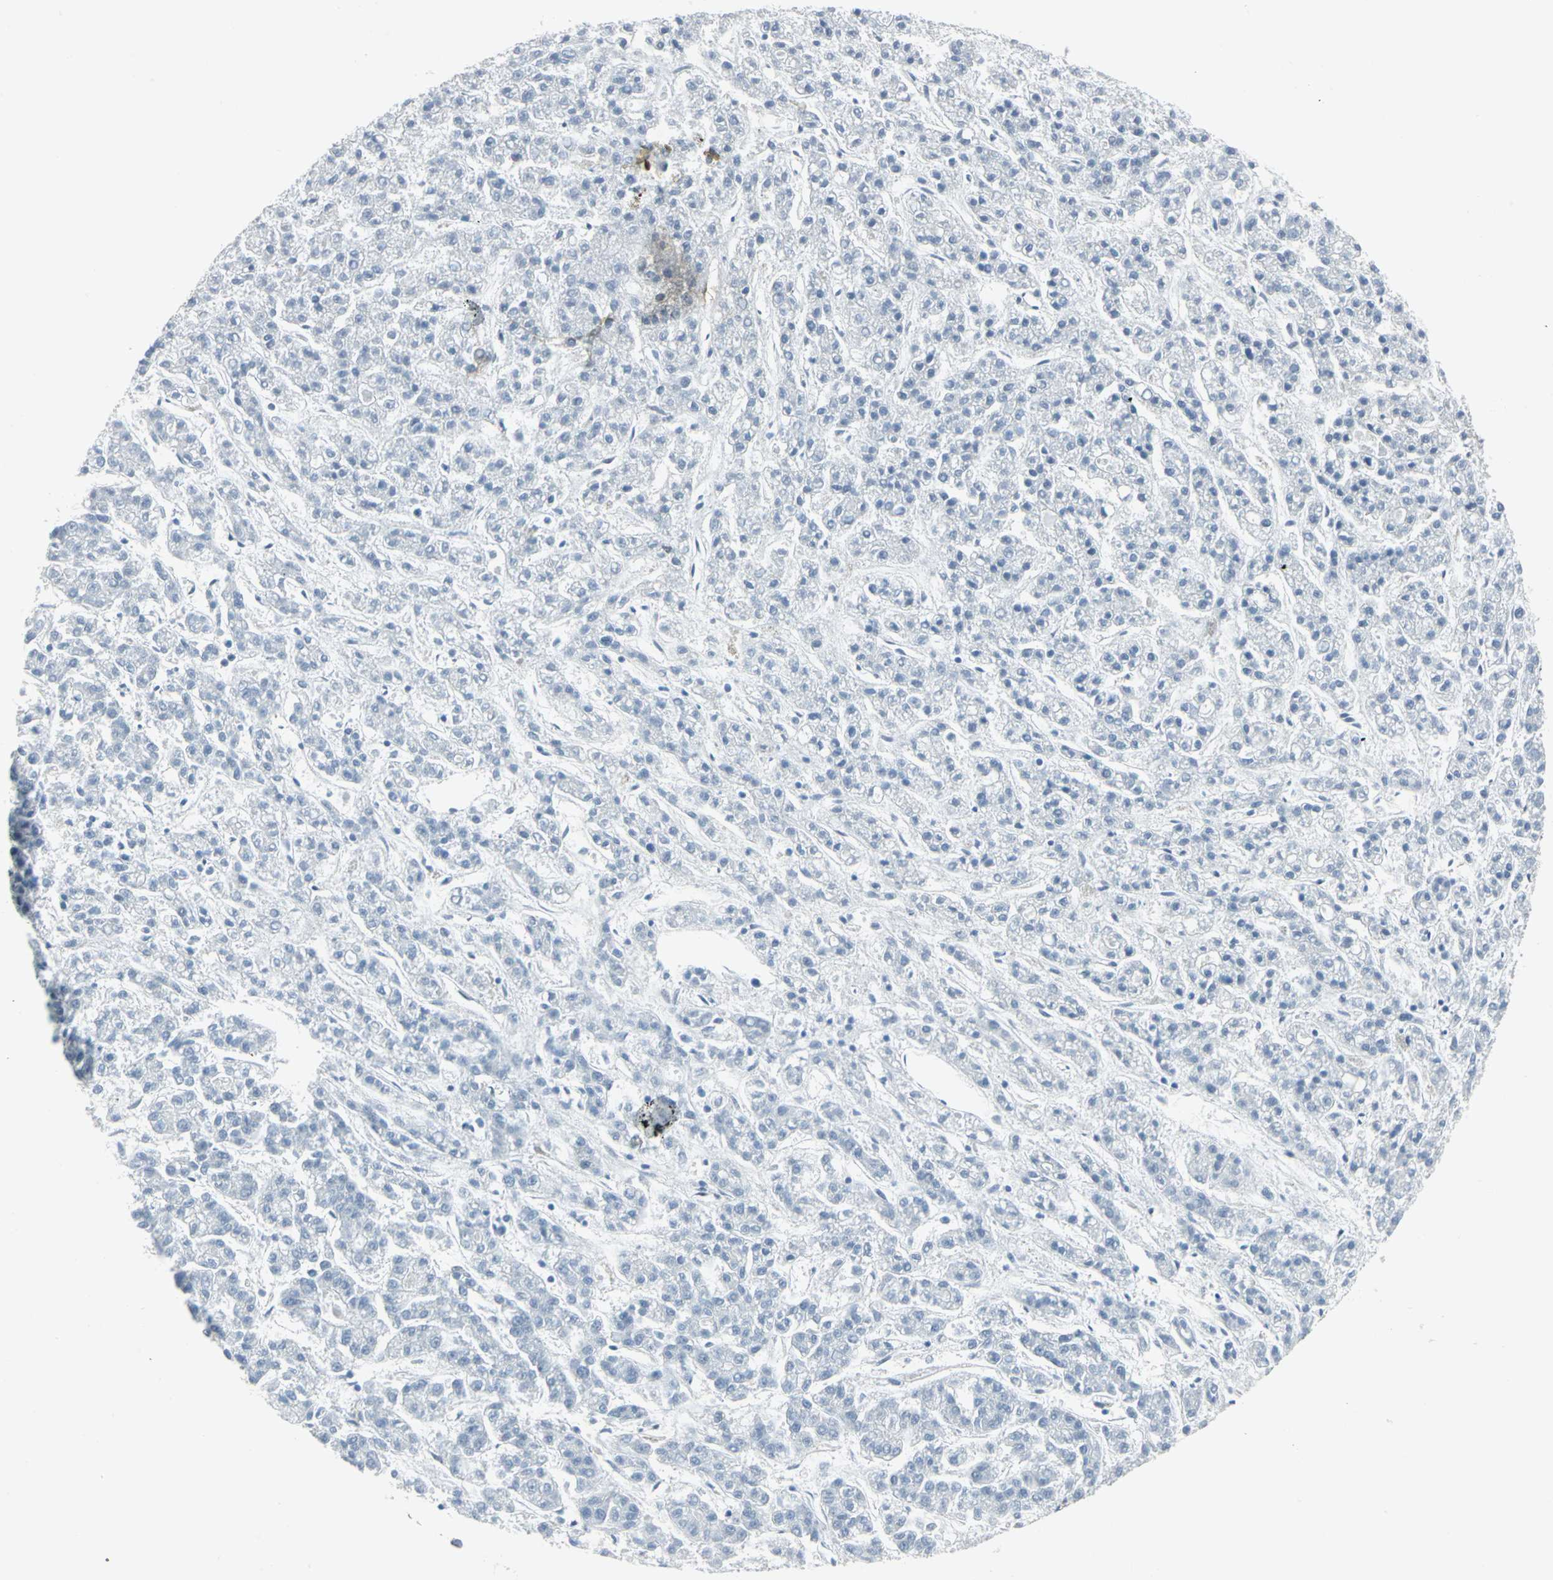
{"staining": {"intensity": "negative", "quantity": "none", "location": "none"}, "tissue": "liver cancer", "cell_type": "Tumor cells", "image_type": "cancer", "snomed": [{"axis": "morphology", "description": "Carcinoma, Hepatocellular, NOS"}, {"axis": "topography", "description": "Liver"}], "caption": "Protein analysis of liver cancer displays no significant expression in tumor cells. (DAB (3,3'-diaminobenzidine) immunohistochemistry (IHC) with hematoxylin counter stain).", "gene": "MEIS2", "patient": {"sex": "male", "age": 70}}